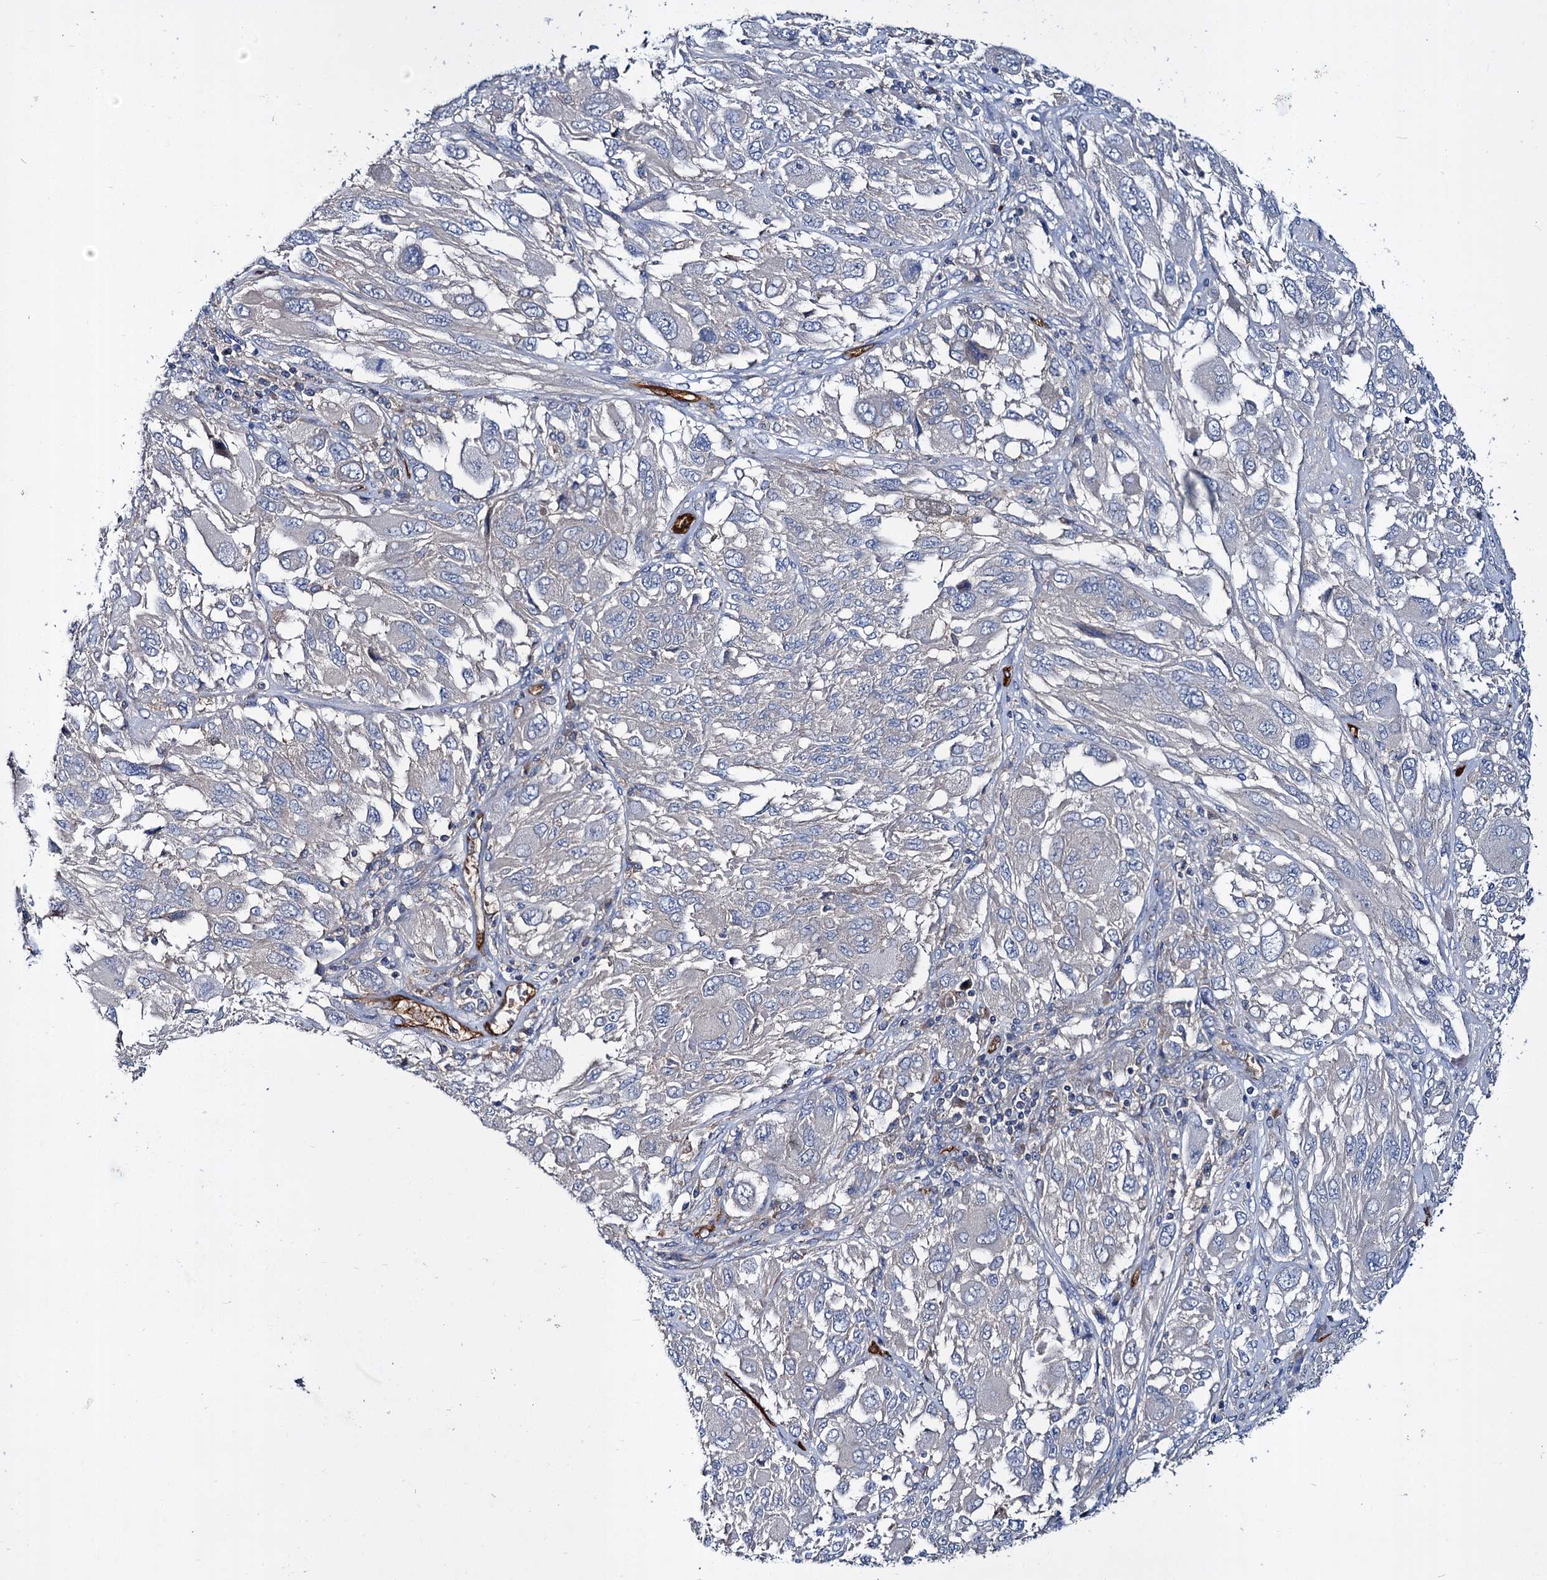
{"staining": {"intensity": "negative", "quantity": "none", "location": "none"}, "tissue": "melanoma", "cell_type": "Tumor cells", "image_type": "cancer", "snomed": [{"axis": "morphology", "description": "Malignant melanoma, NOS"}, {"axis": "topography", "description": "Skin"}], "caption": "Tumor cells are negative for protein expression in human melanoma.", "gene": "CACNA1C", "patient": {"sex": "female", "age": 91}}